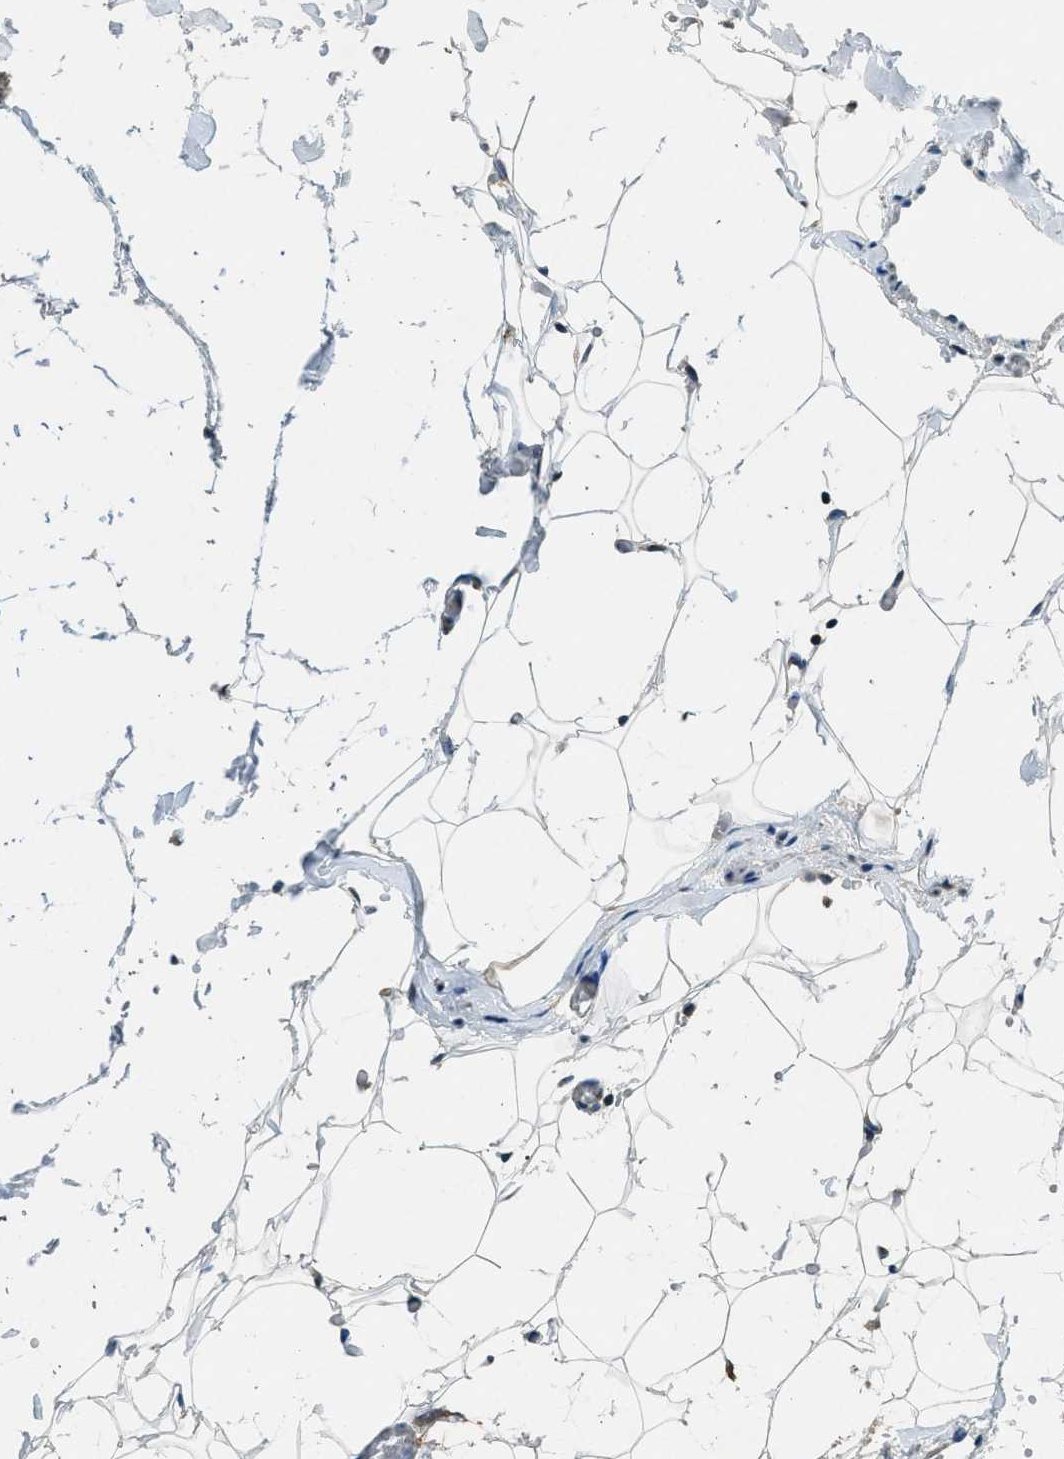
{"staining": {"intensity": "moderate", "quantity": "25%-75%", "location": "cytoplasmic/membranous"}, "tissue": "pancreas", "cell_type": "Exocrine glandular cells", "image_type": "normal", "snomed": [{"axis": "morphology", "description": "Normal tissue, NOS"}, {"axis": "topography", "description": "Pancreas"}], "caption": "Human pancreas stained for a protein (brown) reveals moderate cytoplasmic/membranous positive expression in about 25%-75% of exocrine glandular cells.", "gene": "DUSP6", "patient": {"sex": "female", "age": 35}}